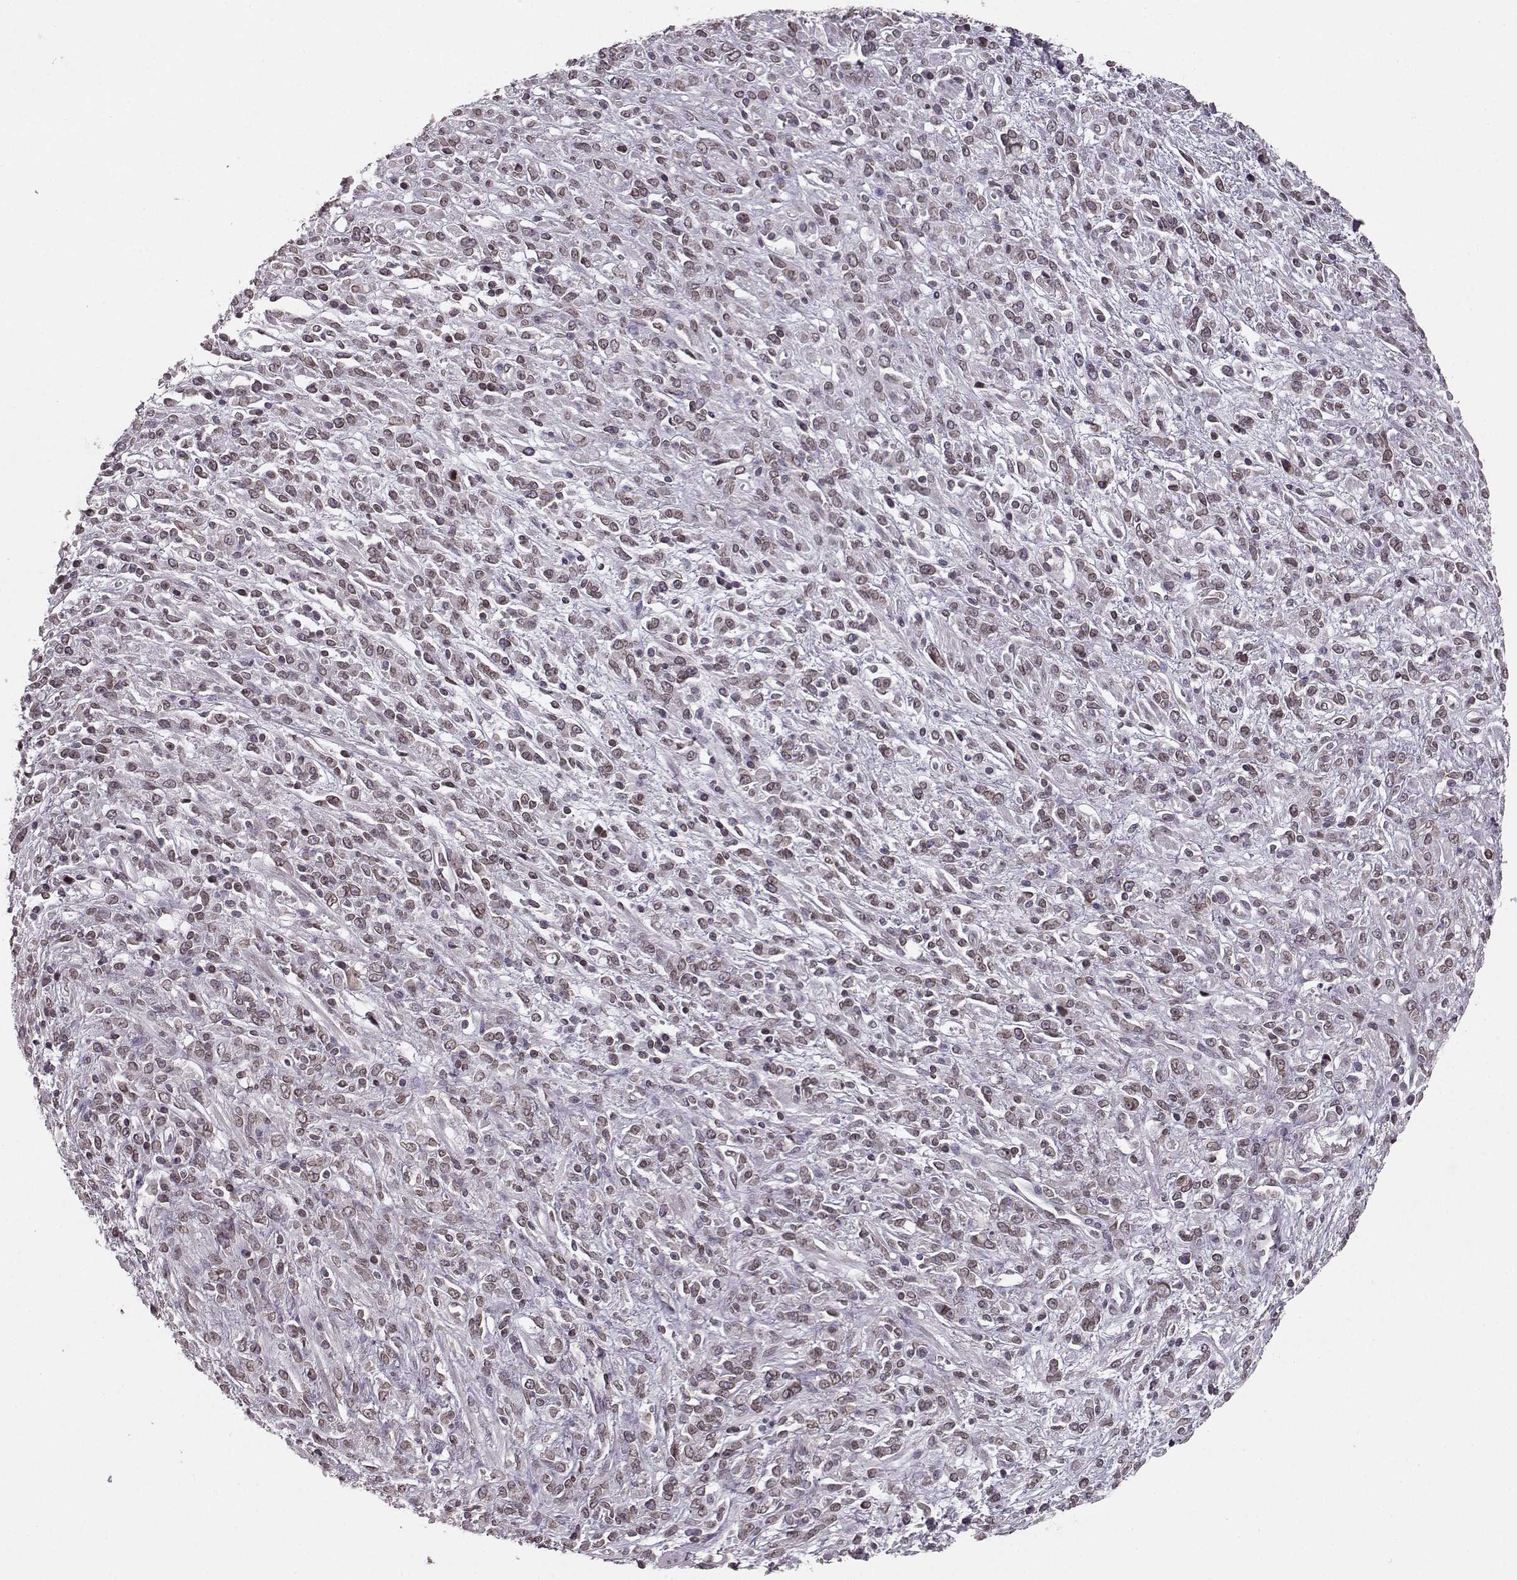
{"staining": {"intensity": "moderate", "quantity": "25%-75%", "location": "cytoplasmic/membranous,nuclear"}, "tissue": "stomach cancer", "cell_type": "Tumor cells", "image_type": "cancer", "snomed": [{"axis": "morphology", "description": "Adenocarcinoma, NOS"}, {"axis": "topography", "description": "Stomach"}], "caption": "Immunohistochemical staining of human stomach cancer (adenocarcinoma) demonstrates medium levels of moderate cytoplasmic/membranous and nuclear protein positivity in about 25%-75% of tumor cells.", "gene": "DCAF12", "patient": {"sex": "female", "age": 57}}